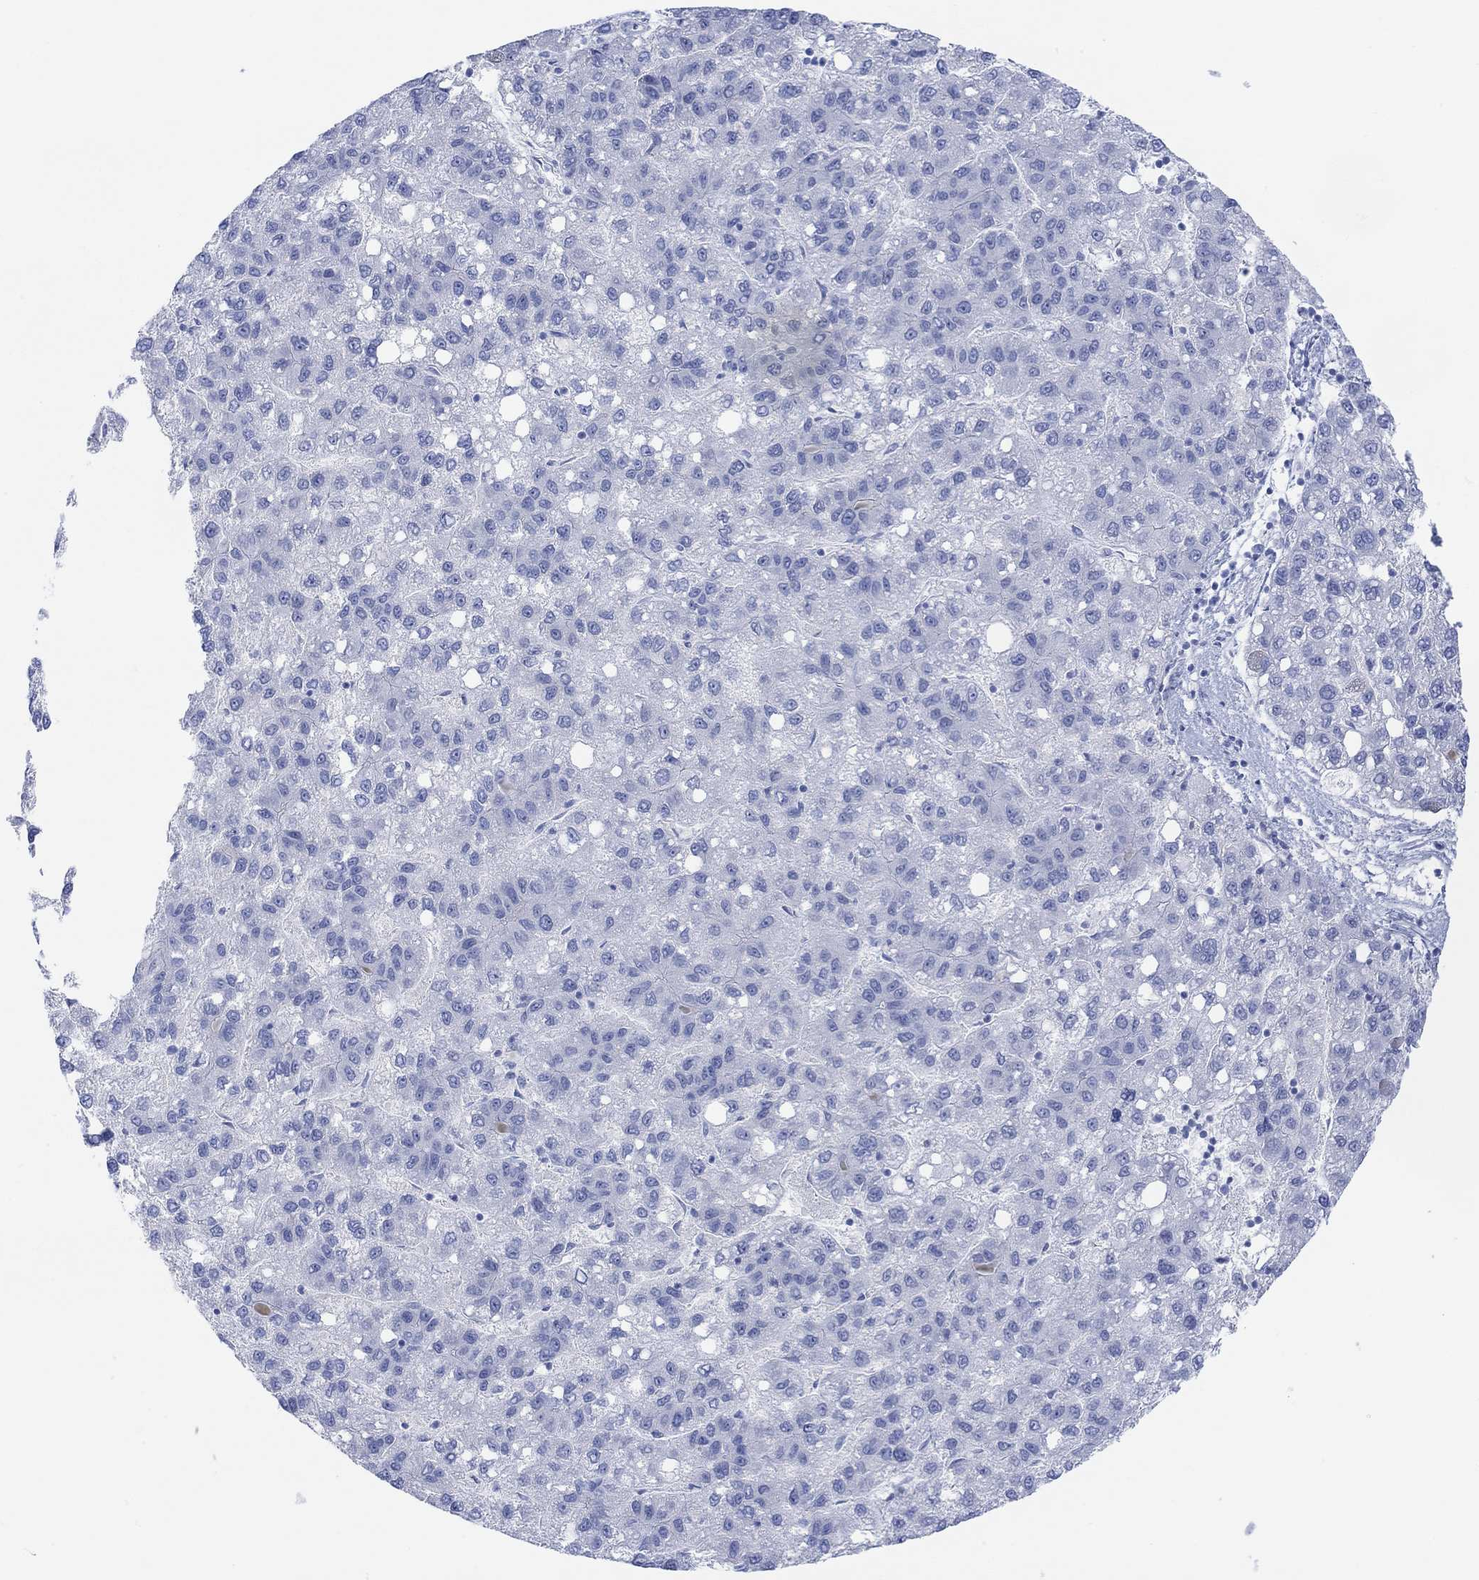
{"staining": {"intensity": "negative", "quantity": "none", "location": "none"}, "tissue": "liver cancer", "cell_type": "Tumor cells", "image_type": "cancer", "snomed": [{"axis": "morphology", "description": "Carcinoma, Hepatocellular, NOS"}, {"axis": "topography", "description": "Liver"}], "caption": "The histopathology image shows no staining of tumor cells in hepatocellular carcinoma (liver). (DAB (3,3'-diaminobenzidine) immunohistochemistry (IHC), high magnification).", "gene": "GNG13", "patient": {"sex": "female", "age": 82}}